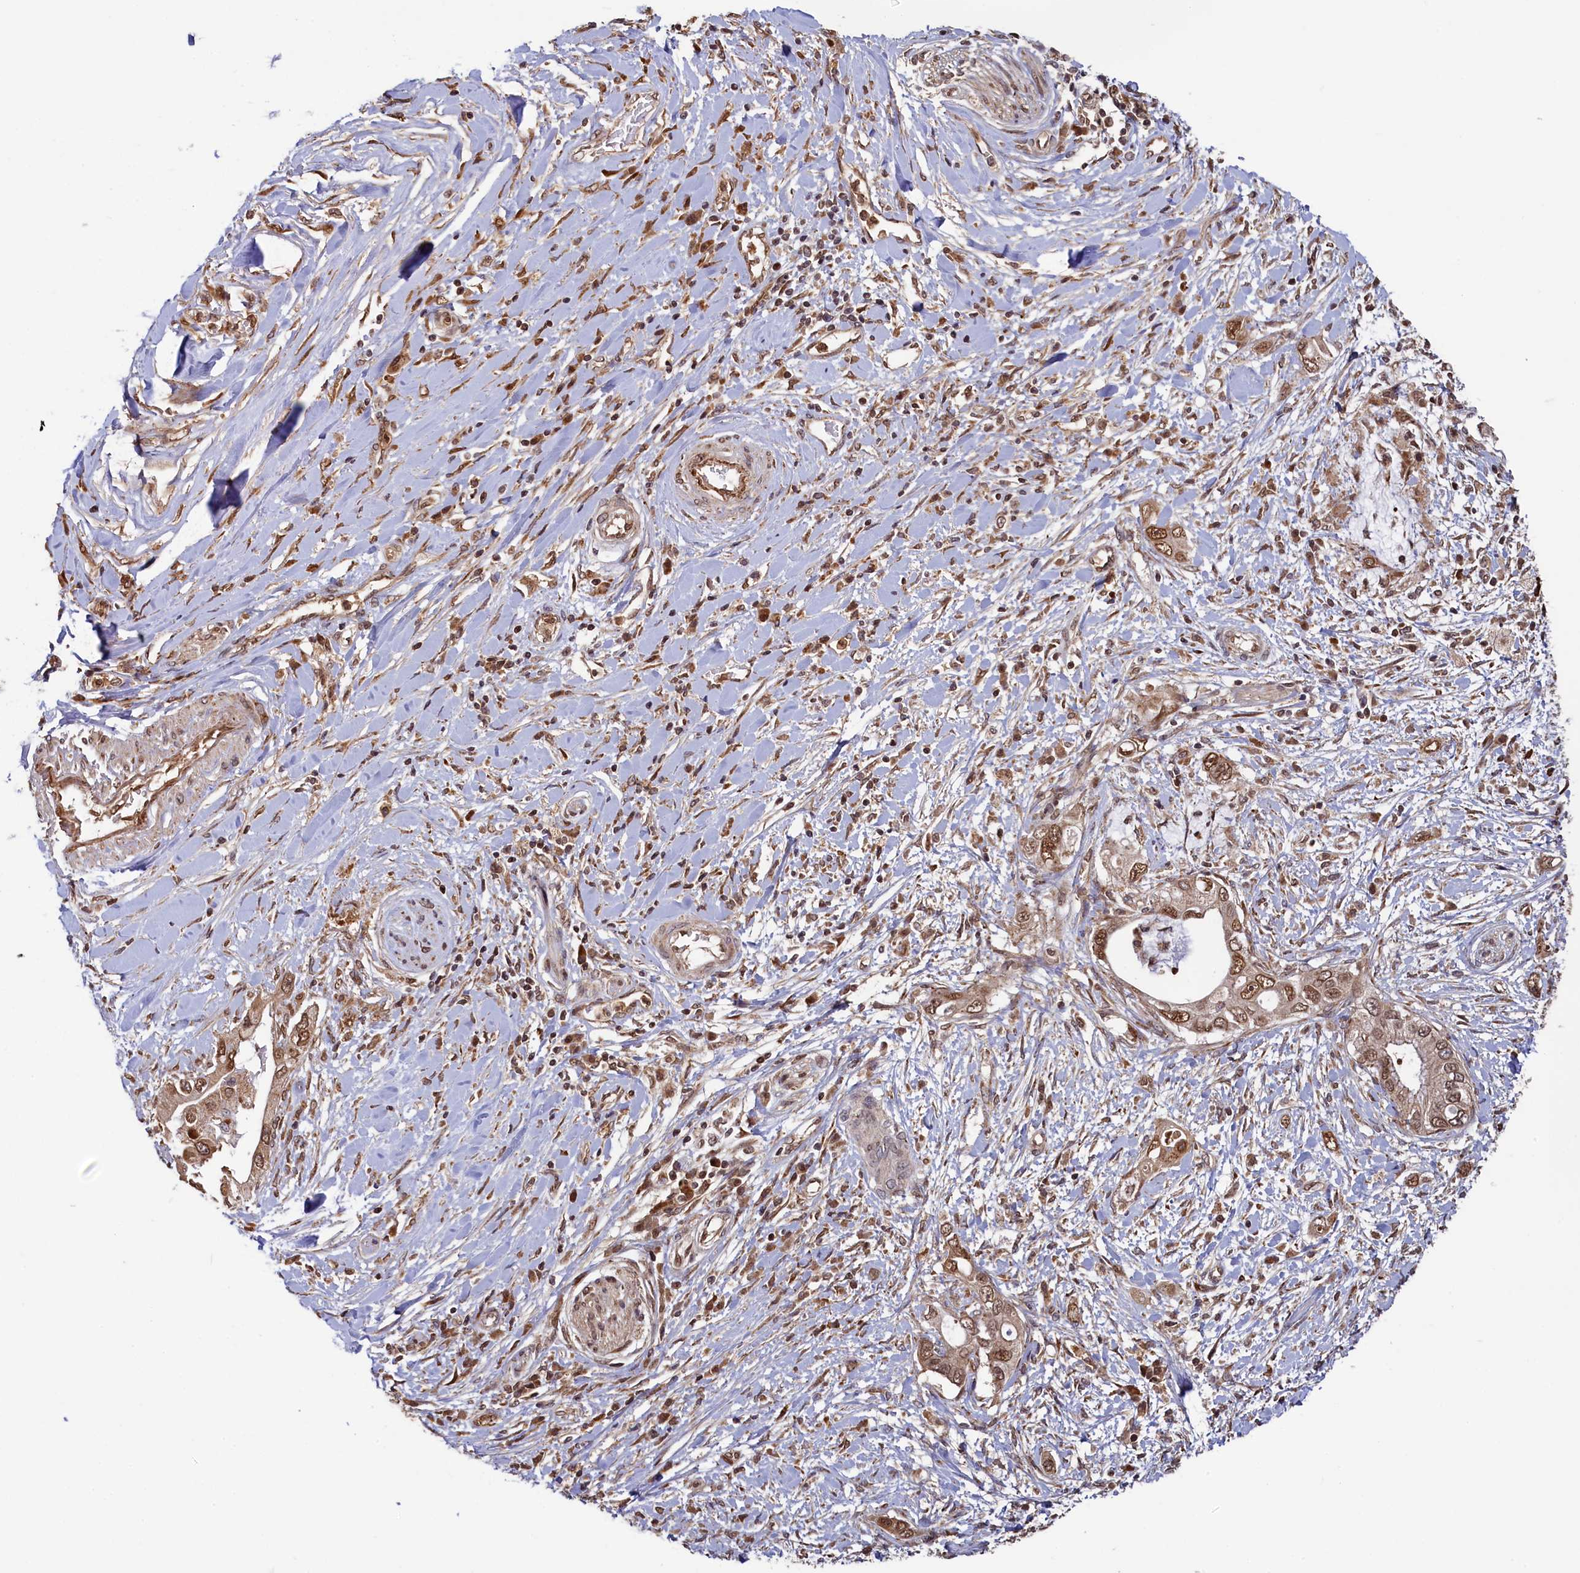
{"staining": {"intensity": "moderate", "quantity": ">75%", "location": "cytoplasmic/membranous,nuclear"}, "tissue": "pancreatic cancer", "cell_type": "Tumor cells", "image_type": "cancer", "snomed": [{"axis": "morphology", "description": "Inflammation, NOS"}, {"axis": "morphology", "description": "Adenocarcinoma, NOS"}, {"axis": "topography", "description": "Pancreas"}], "caption": "This is an image of IHC staining of pancreatic cancer (adenocarcinoma), which shows moderate expression in the cytoplasmic/membranous and nuclear of tumor cells.", "gene": "NAE1", "patient": {"sex": "female", "age": 56}}